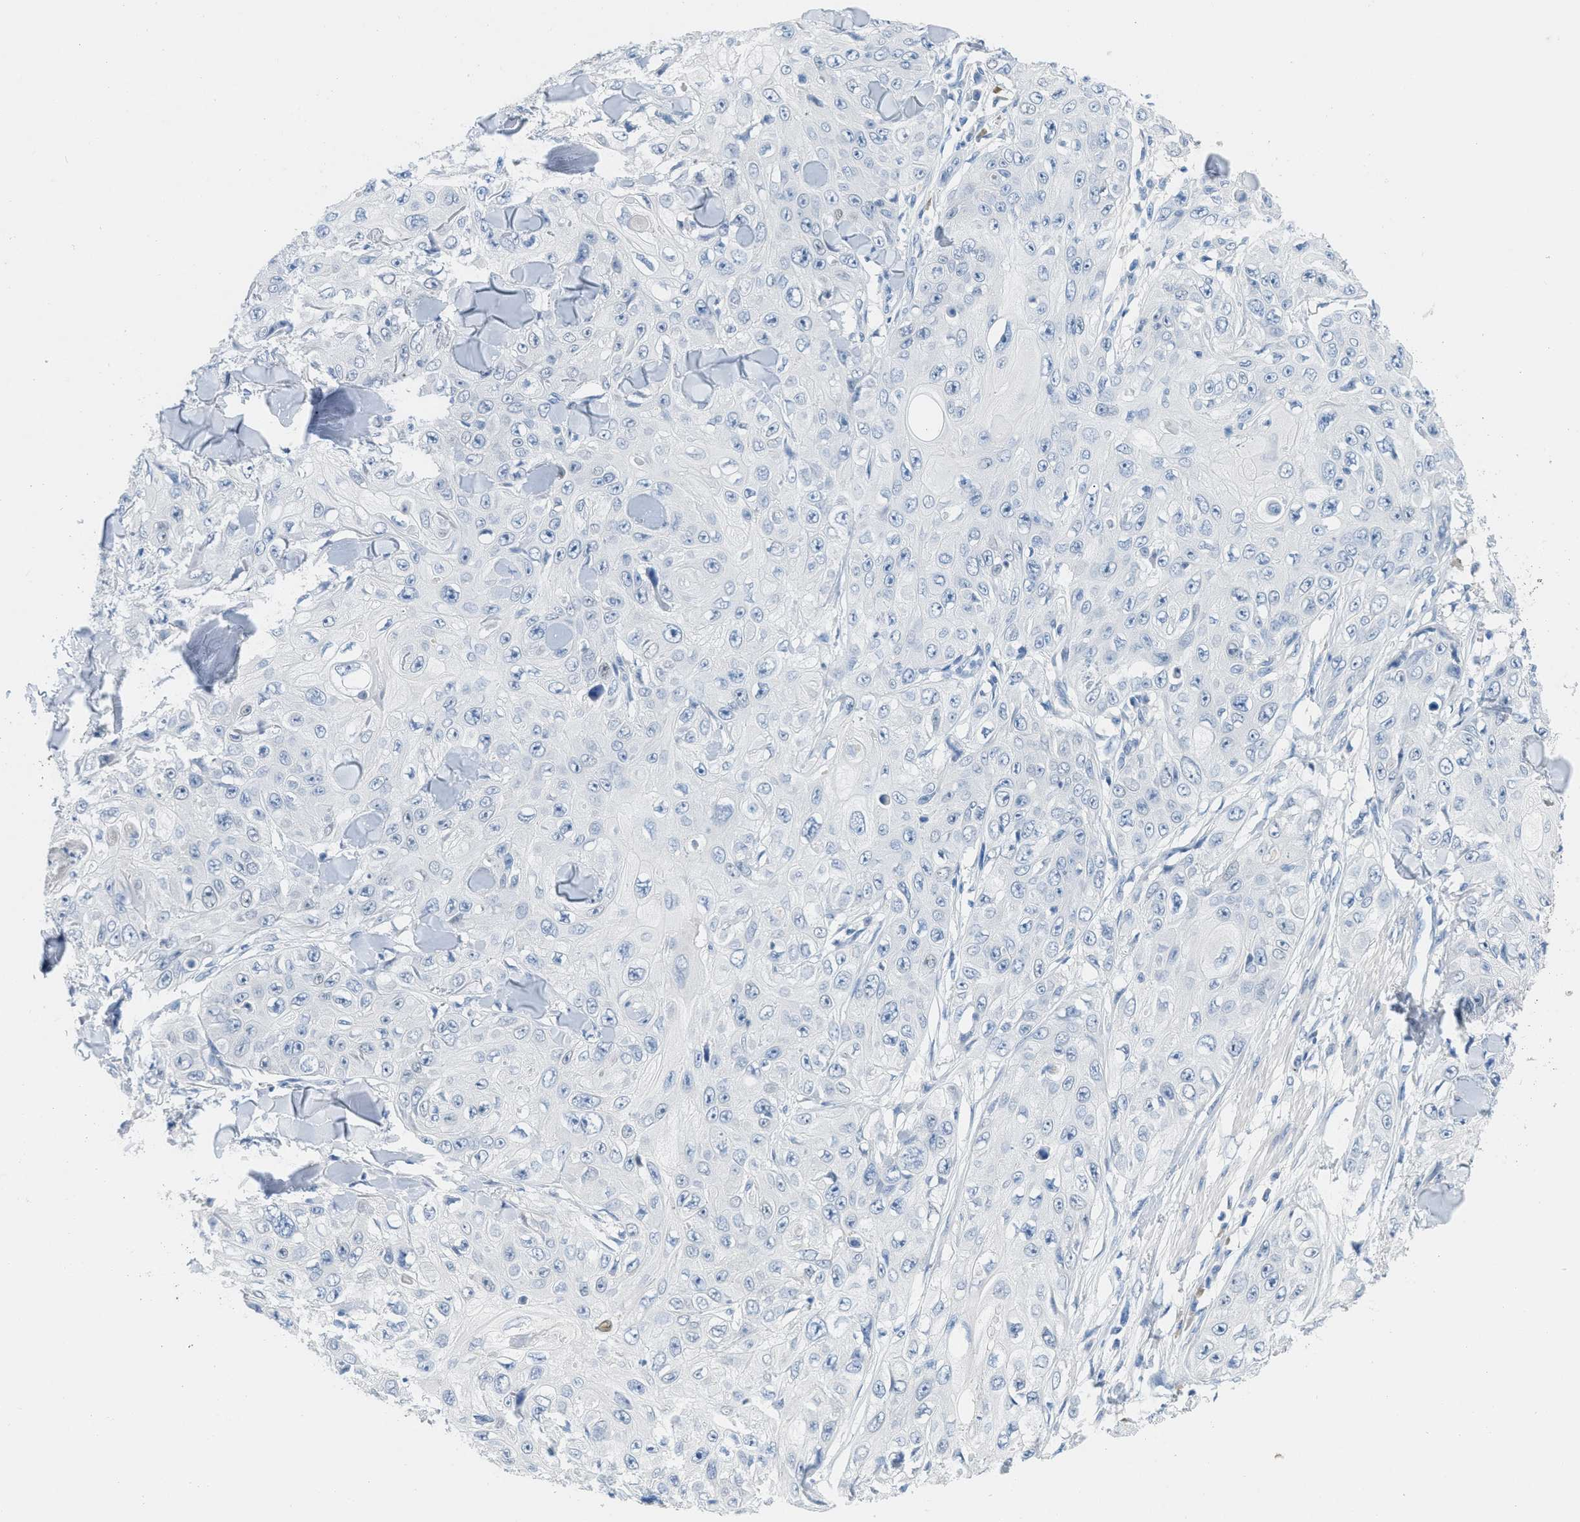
{"staining": {"intensity": "negative", "quantity": "none", "location": "none"}, "tissue": "skin cancer", "cell_type": "Tumor cells", "image_type": "cancer", "snomed": [{"axis": "morphology", "description": "Squamous cell carcinoma, NOS"}, {"axis": "topography", "description": "Skin"}], "caption": "IHC photomicrograph of human skin squamous cell carcinoma stained for a protein (brown), which reveals no expression in tumor cells.", "gene": "HSF2", "patient": {"sex": "male", "age": 86}}